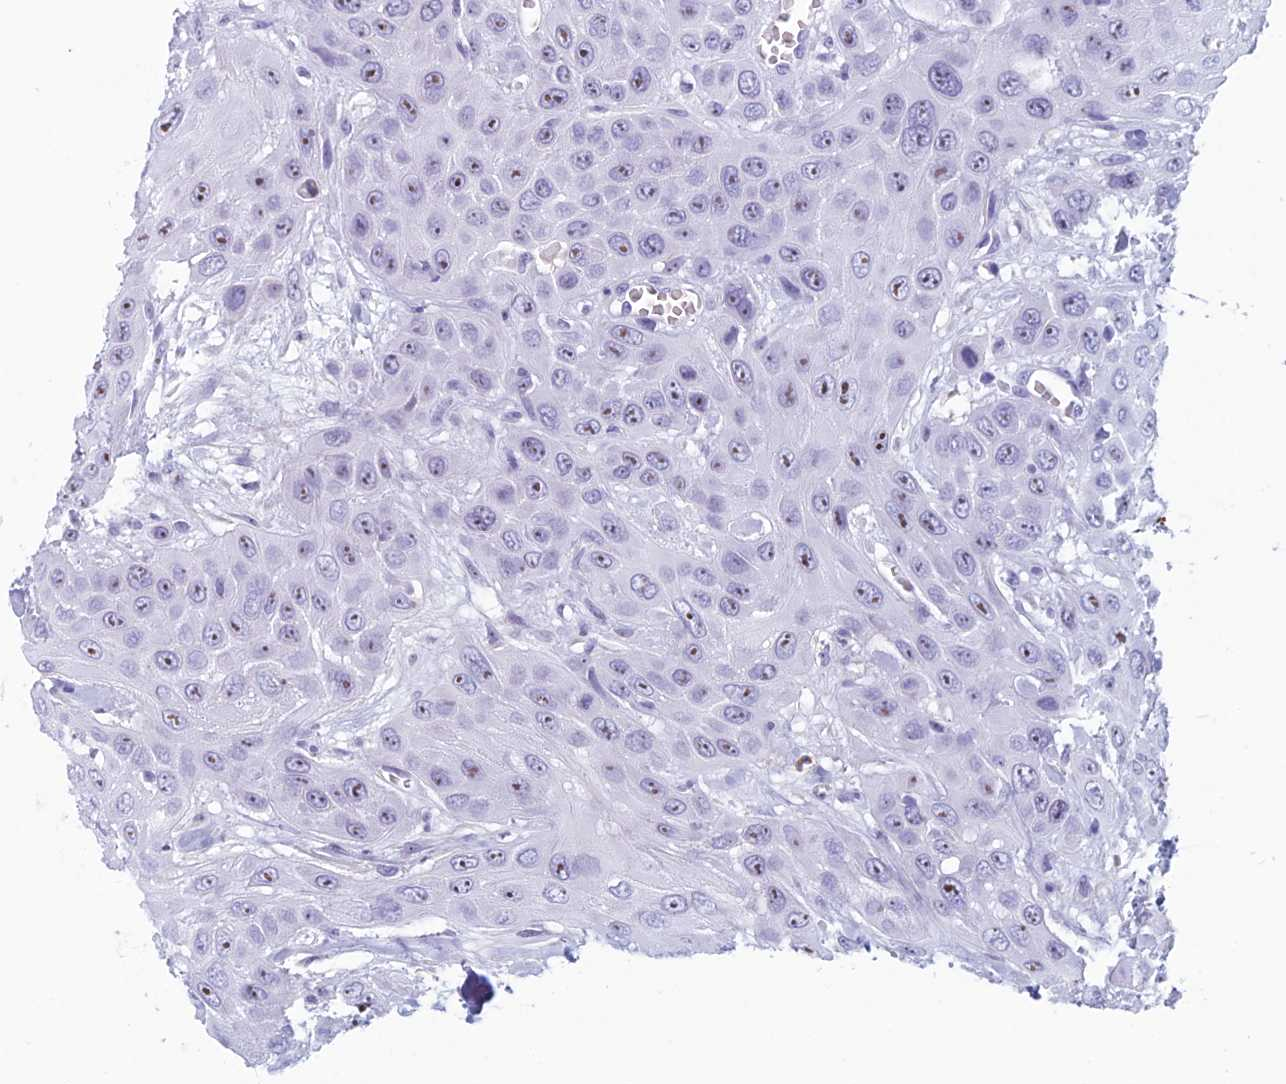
{"staining": {"intensity": "moderate", "quantity": ">75%", "location": "nuclear"}, "tissue": "head and neck cancer", "cell_type": "Tumor cells", "image_type": "cancer", "snomed": [{"axis": "morphology", "description": "Squamous cell carcinoma, NOS"}, {"axis": "topography", "description": "Head-Neck"}], "caption": "Squamous cell carcinoma (head and neck) tissue displays moderate nuclear staining in approximately >75% of tumor cells, visualized by immunohistochemistry.", "gene": "NOC2L", "patient": {"sex": "male", "age": 81}}